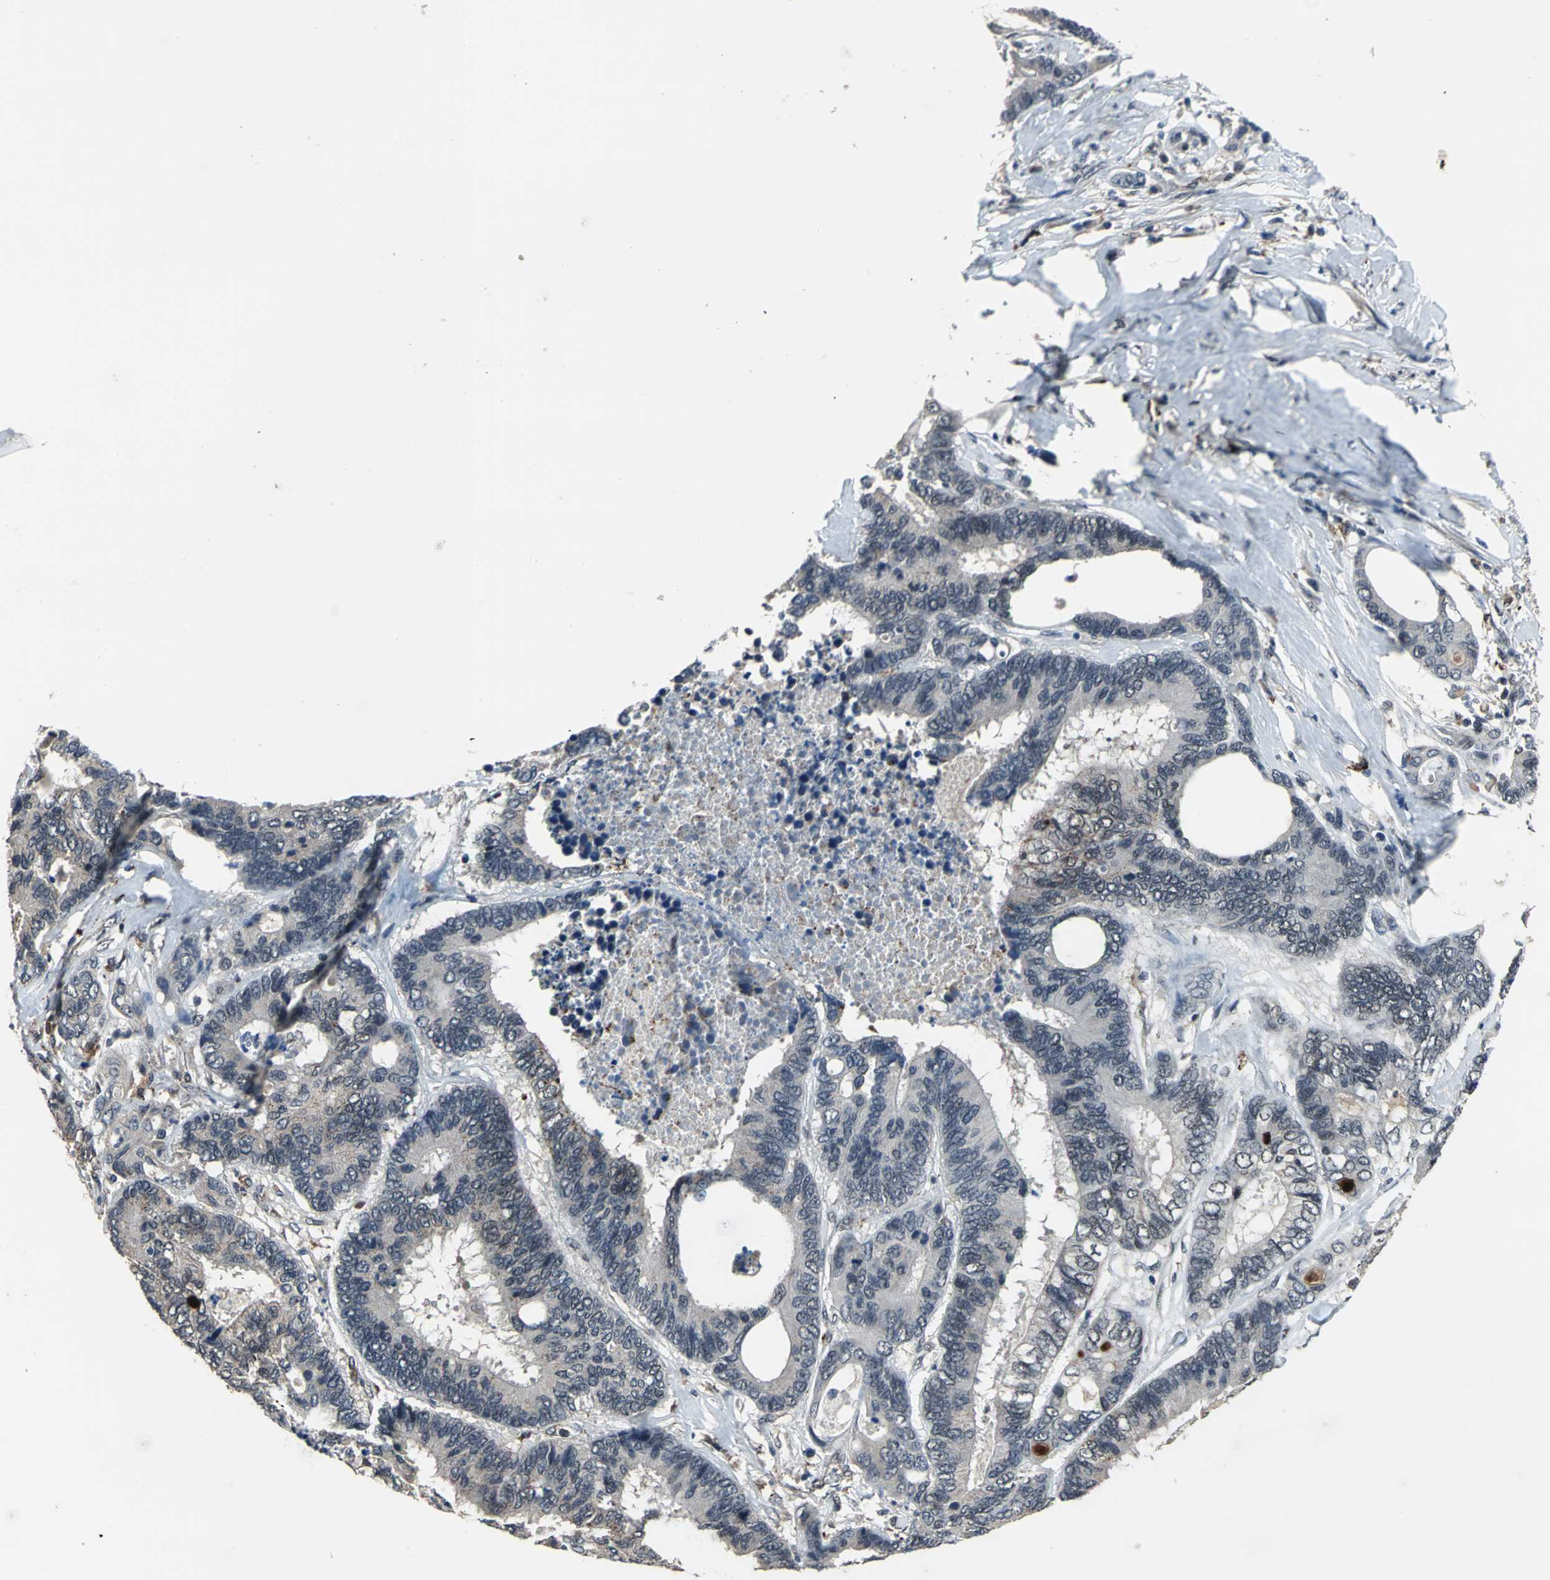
{"staining": {"intensity": "weak", "quantity": "<25%", "location": "cytoplasmic/membranous"}, "tissue": "colorectal cancer", "cell_type": "Tumor cells", "image_type": "cancer", "snomed": [{"axis": "morphology", "description": "Adenocarcinoma, NOS"}, {"axis": "topography", "description": "Rectum"}], "caption": "Tumor cells show no significant protein positivity in colorectal cancer.", "gene": "ELF2", "patient": {"sex": "male", "age": 55}}